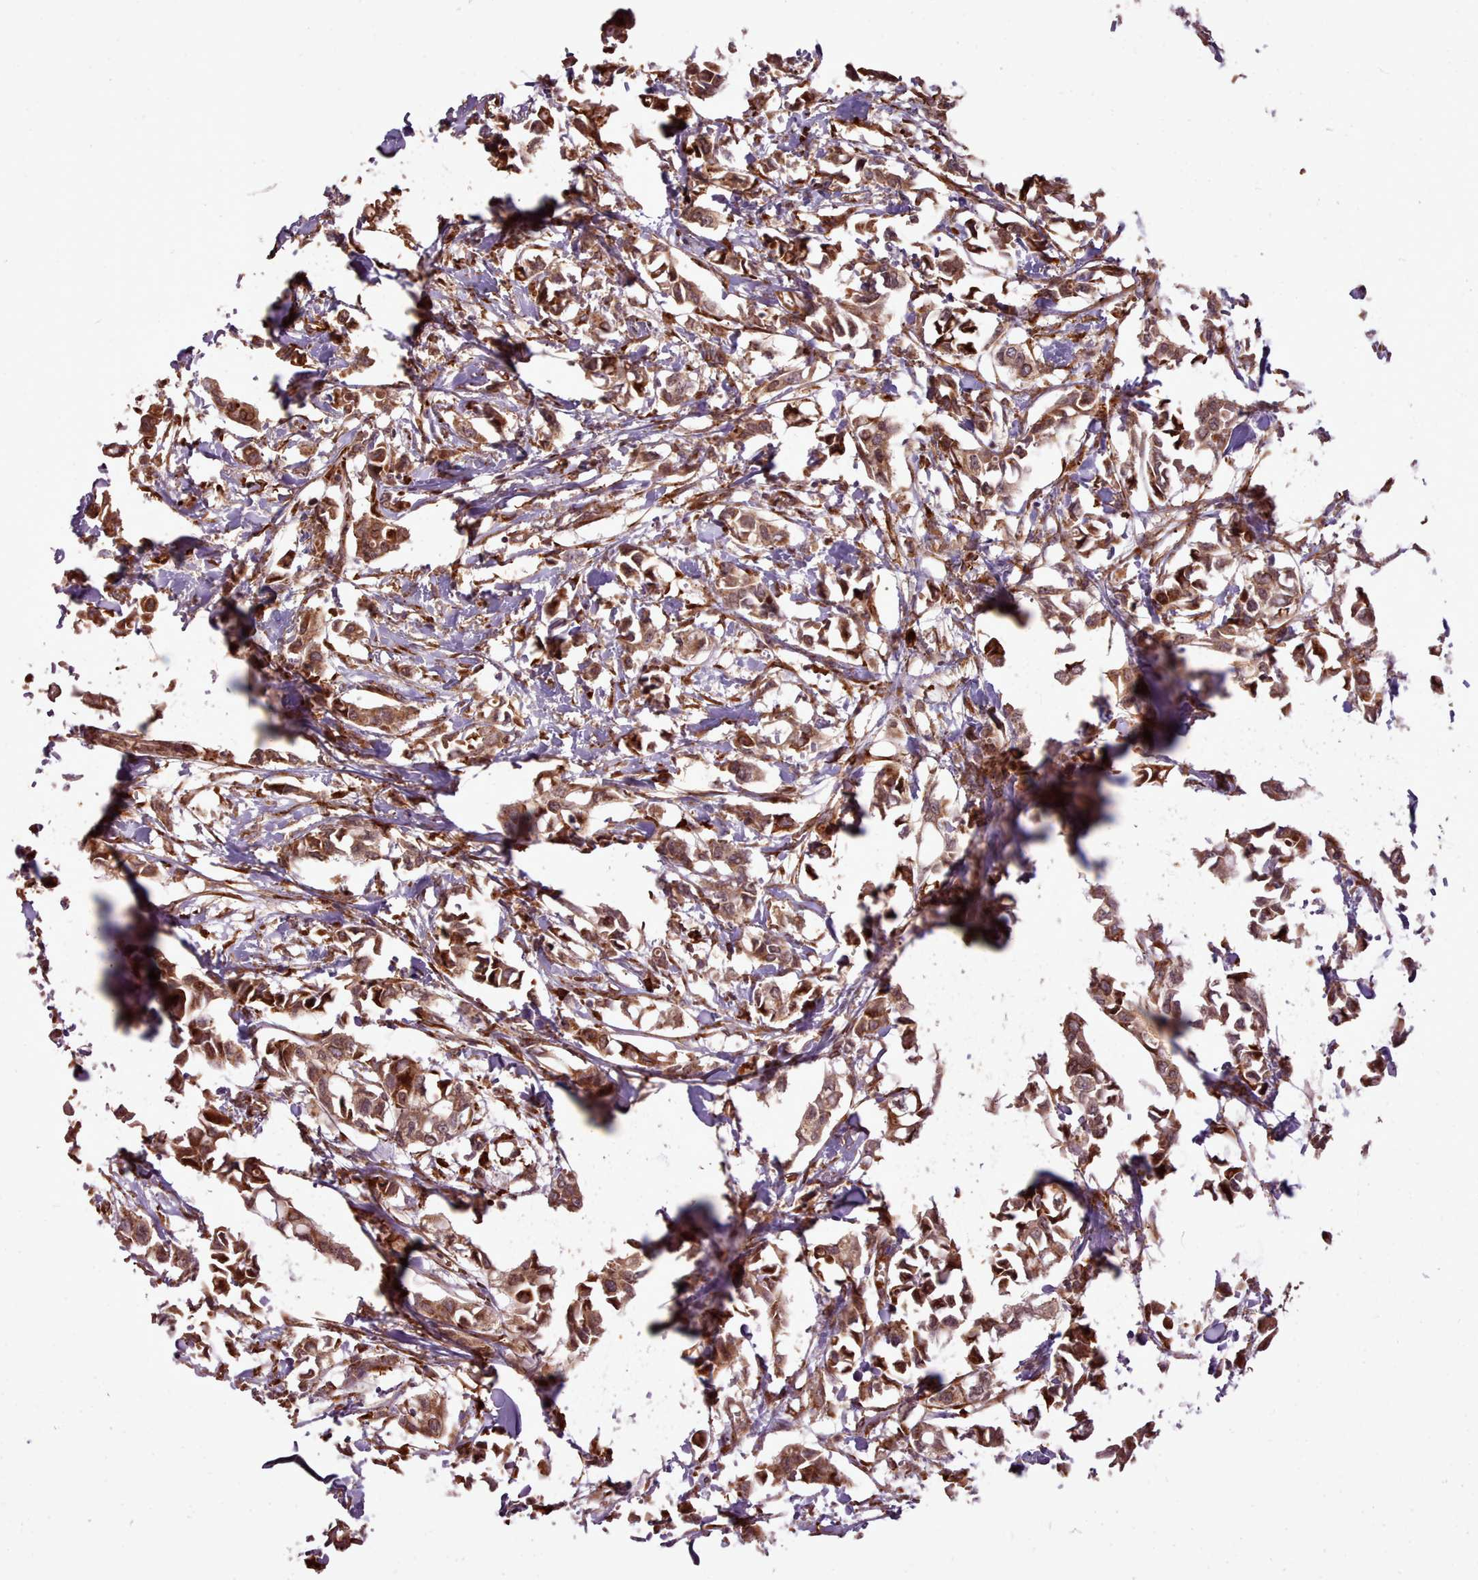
{"staining": {"intensity": "strong", "quantity": ">75%", "location": "cytoplasmic/membranous"}, "tissue": "breast cancer", "cell_type": "Tumor cells", "image_type": "cancer", "snomed": [{"axis": "morphology", "description": "Duct carcinoma"}, {"axis": "topography", "description": "Breast"}], "caption": "Protein expression analysis of infiltrating ductal carcinoma (breast) displays strong cytoplasmic/membranous positivity in about >75% of tumor cells.", "gene": "CABP1", "patient": {"sex": "female", "age": 41}}